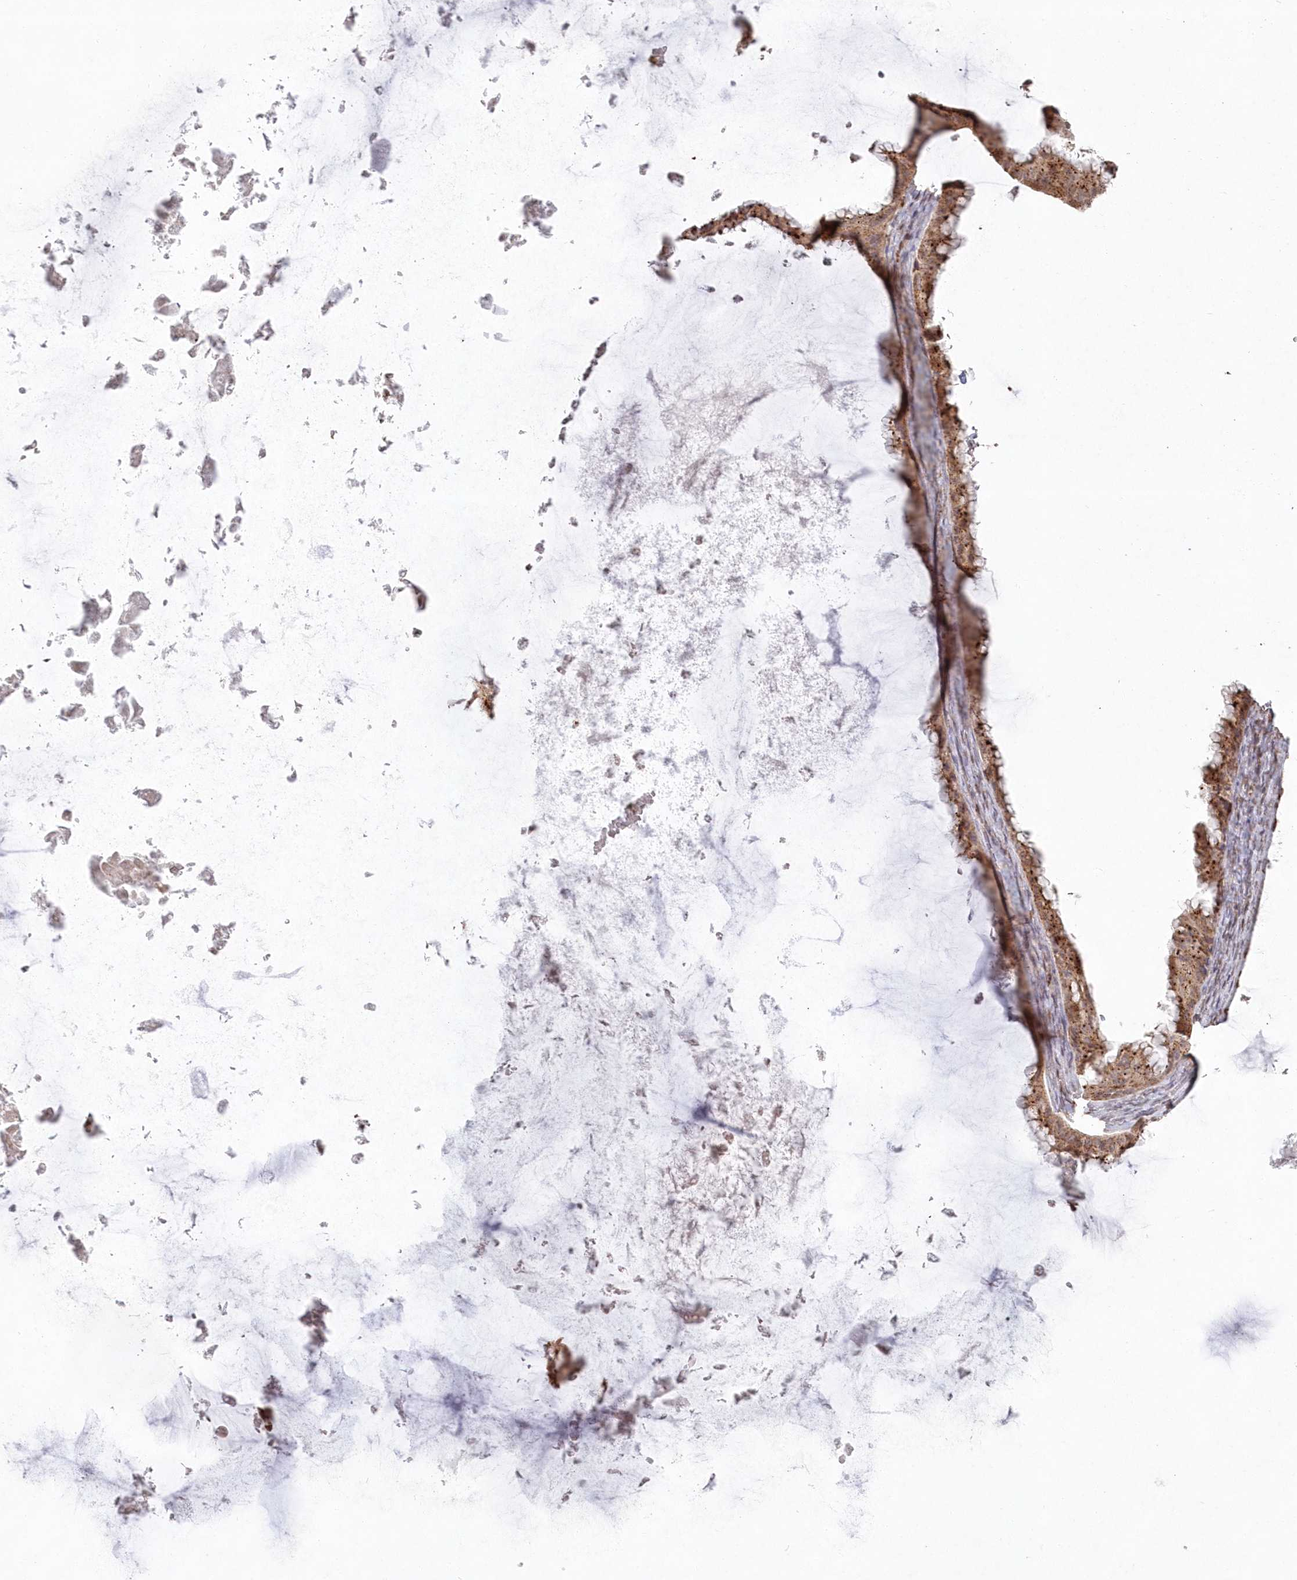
{"staining": {"intensity": "moderate", "quantity": ">75%", "location": "cytoplasmic/membranous"}, "tissue": "ovarian cancer", "cell_type": "Tumor cells", "image_type": "cancer", "snomed": [{"axis": "morphology", "description": "Cystadenocarcinoma, mucinous, NOS"}, {"axis": "topography", "description": "Ovary"}], "caption": "Ovarian cancer stained for a protein reveals moderate cytoplasmic/membranous positivity in tumor cells.", "gene": "ARSB", "patient": {"sex": "female", "age": 61}}